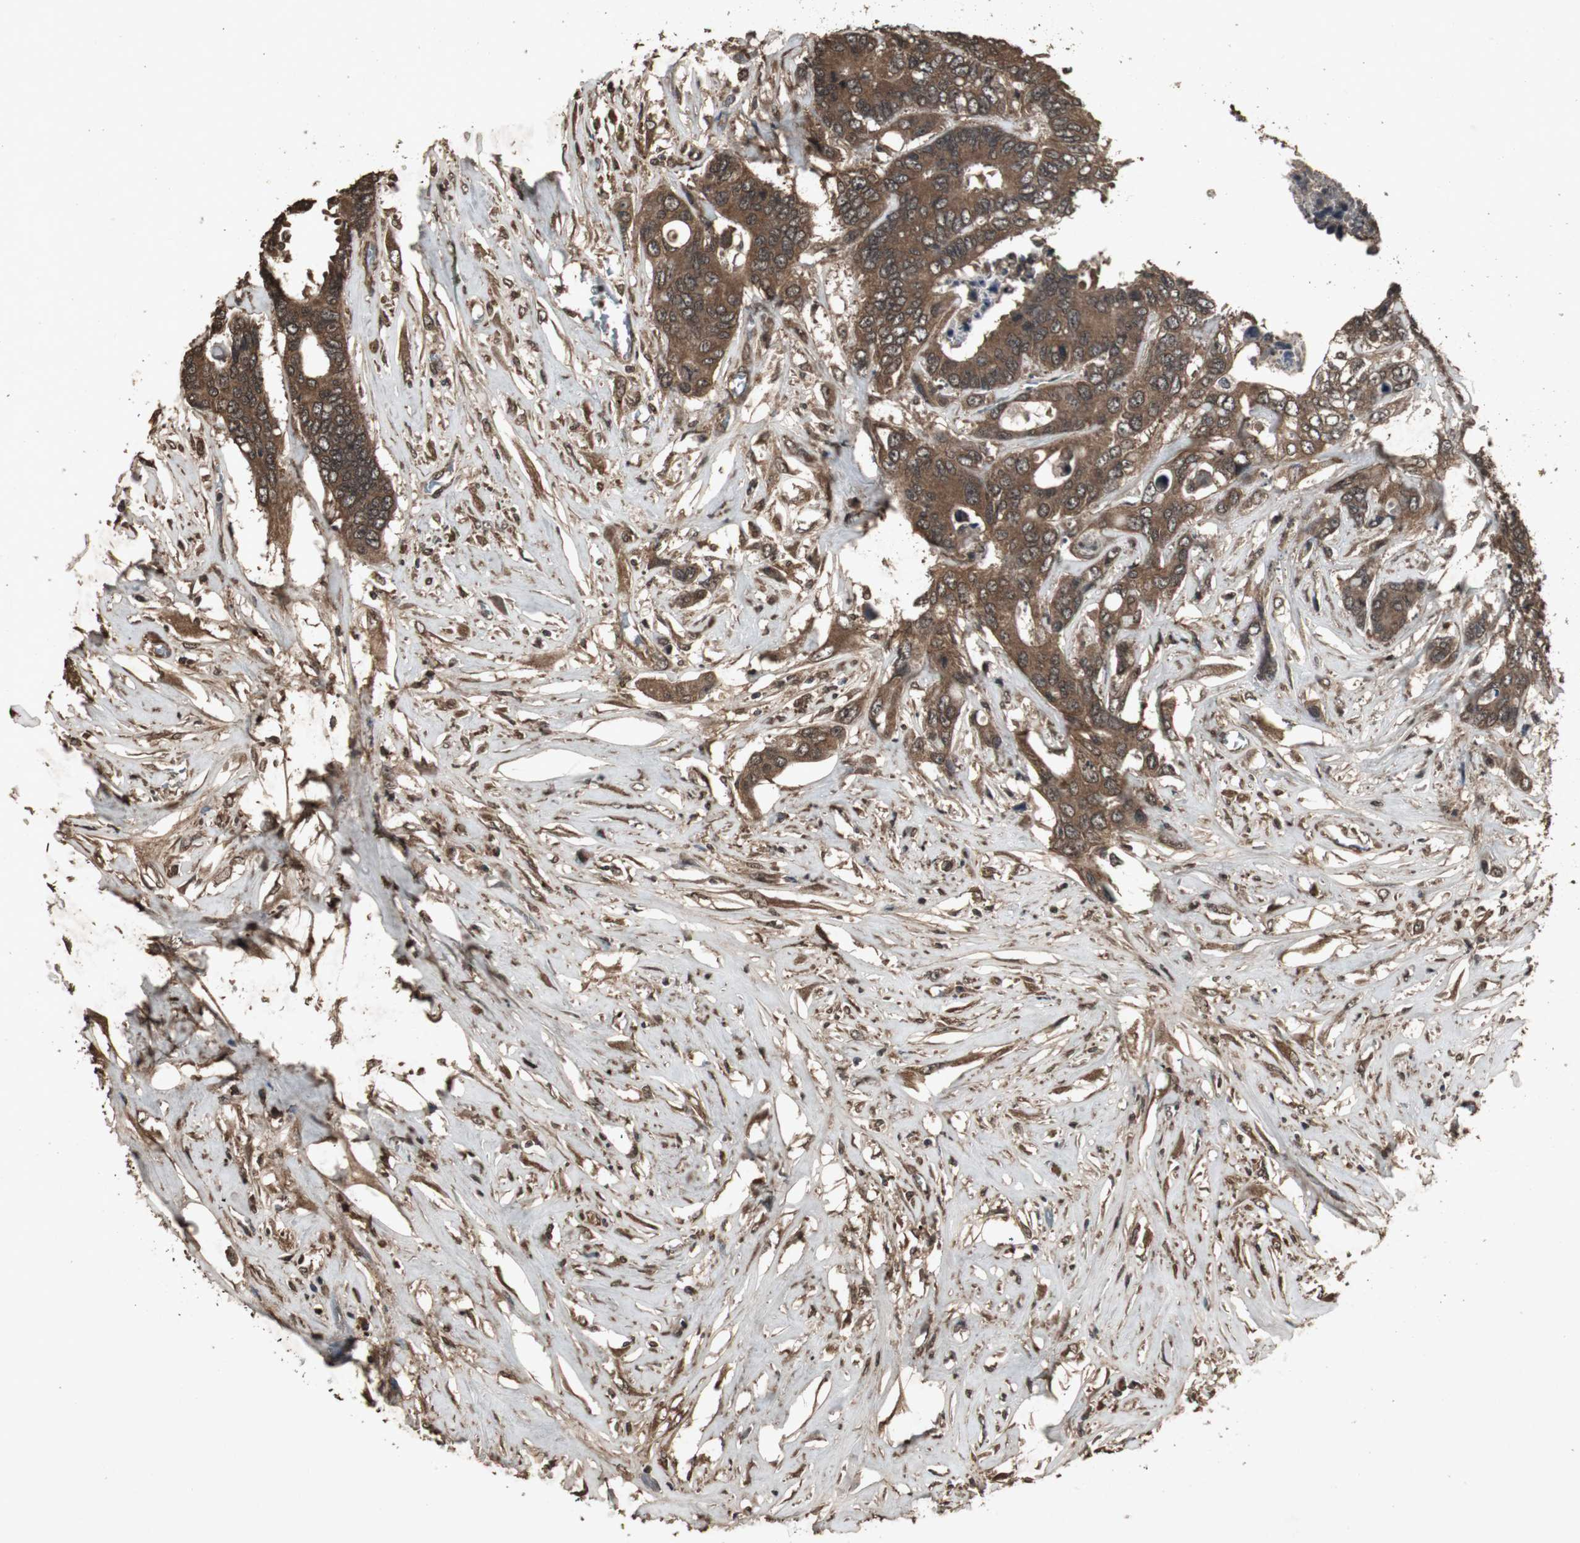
{"staining": {"intensity": "moderate", "quantity": ">75%", "location": "cytoplasmic/membranous"}, "tissue": "colorectal cancer", "cell_type": "Tumor cells", "image_type": "cancer", "snomed": [{"axis": "morphology", "description": "Adenocarcinoma, NOS"}, {"axis": "topography", "description": "Rectum"}], "caption": "Colorectal cancer (adenocarcinoma) stained with a protein marker shows moderate staining in tumor cells.", "gene": "EMX1", "patient": {"sex": "male", "age": 55}}